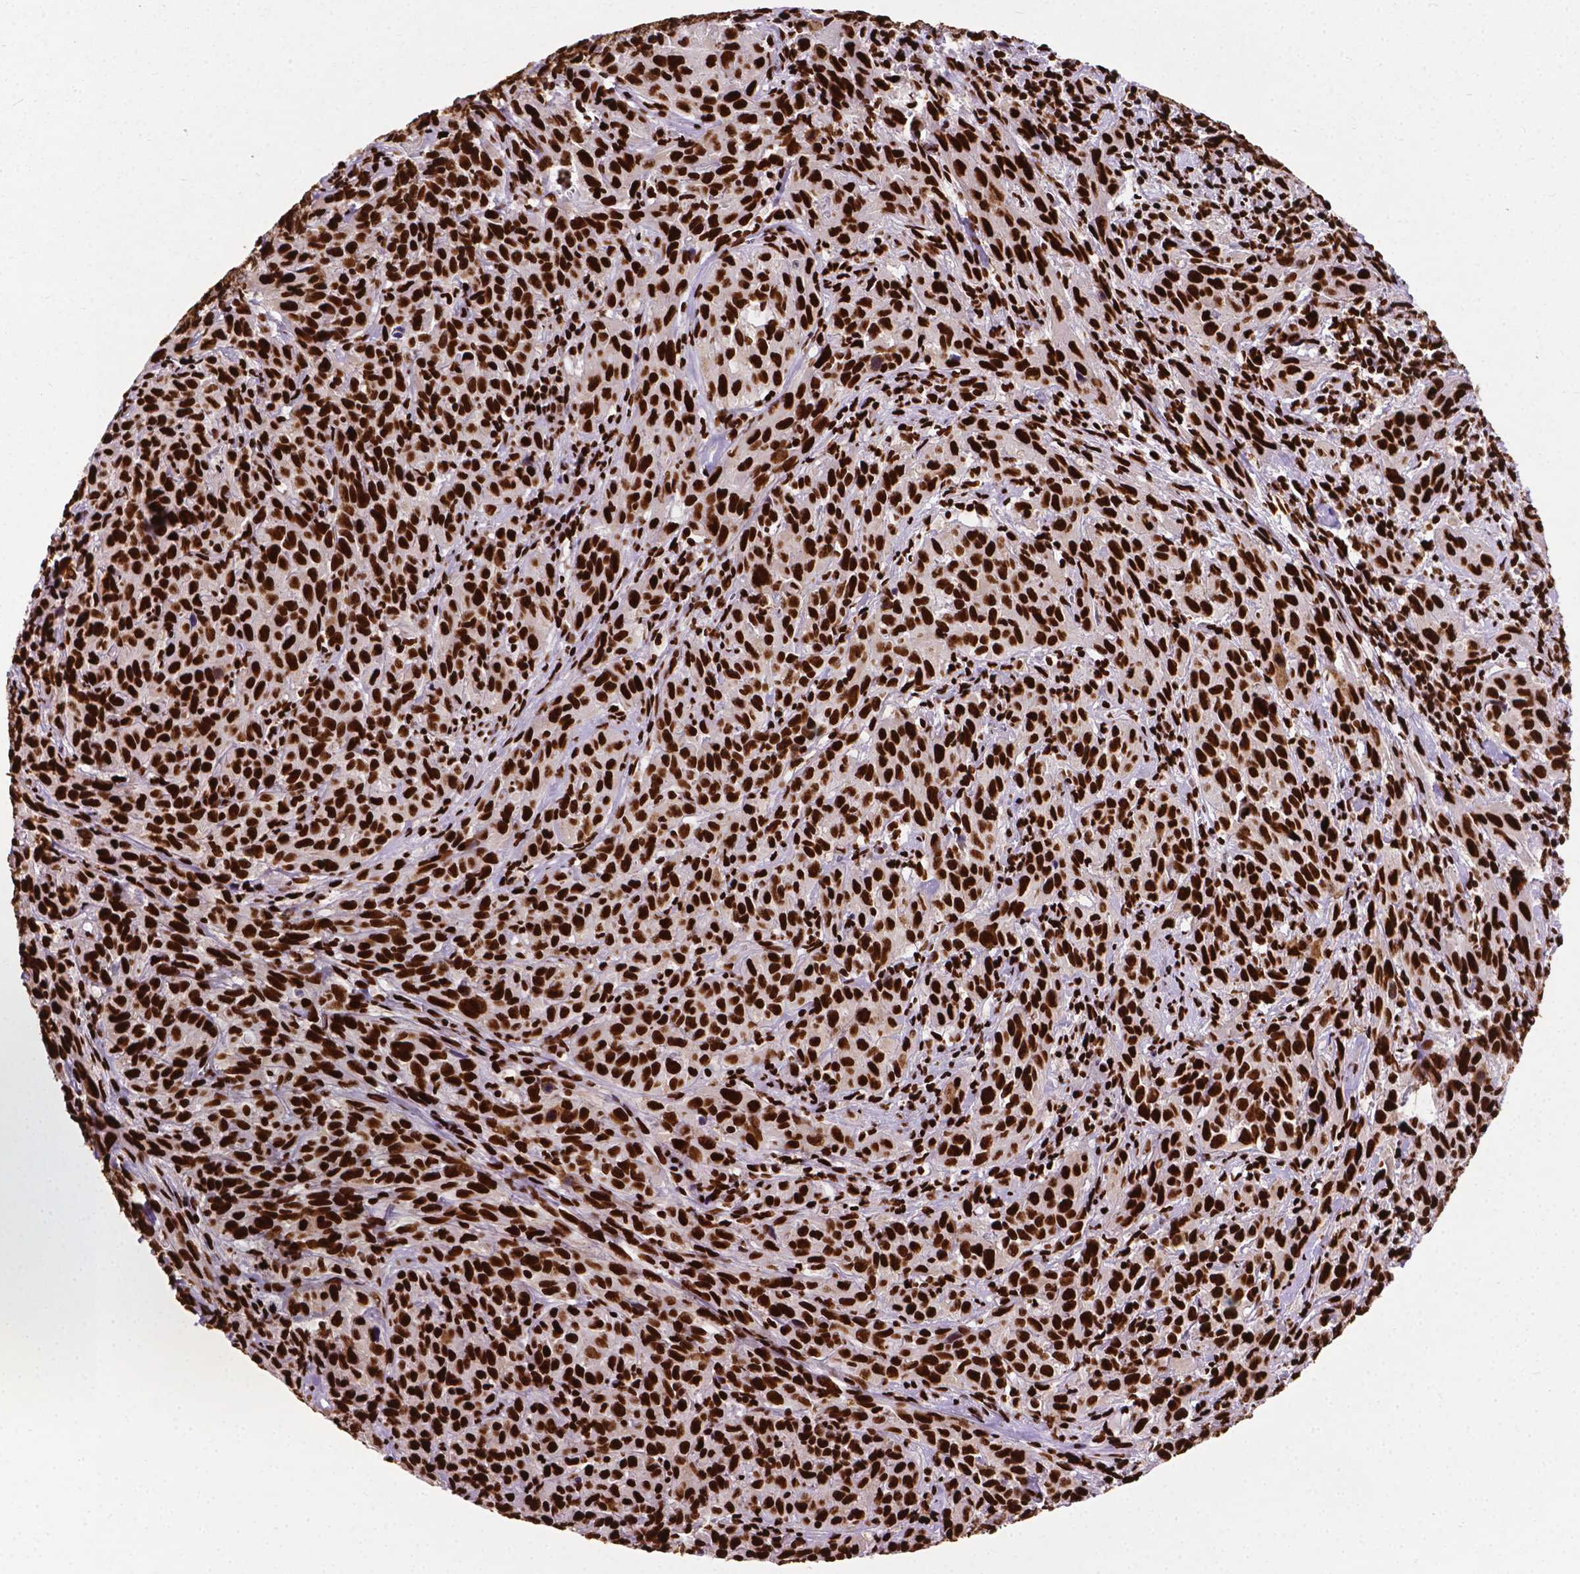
{"staining": {"intensity": "strong", "quantity": ">75%", "location": "nuclear"}, "tissue": "cervical cancer", "cell_type": "Tumor cells", "image_type": "cancer", "snomed": [{"axis": "morphology", "description": "Squamous cell carcinoma, NOS"}, {"axis": "topography", "description": "Cervix"}], "caption": "A high-resolution micrograph shows immunohistochemistry (IHC) staining of cervical cancer (squamous cell carcinoma), which shows strong nuclear positivity in approximately >75% of tumor cells. The protein of interest is shown in brown color, while the nuclei are stained blue.", "gene": "SMIM5", "patient": {"sex": "female", "age": 51}}